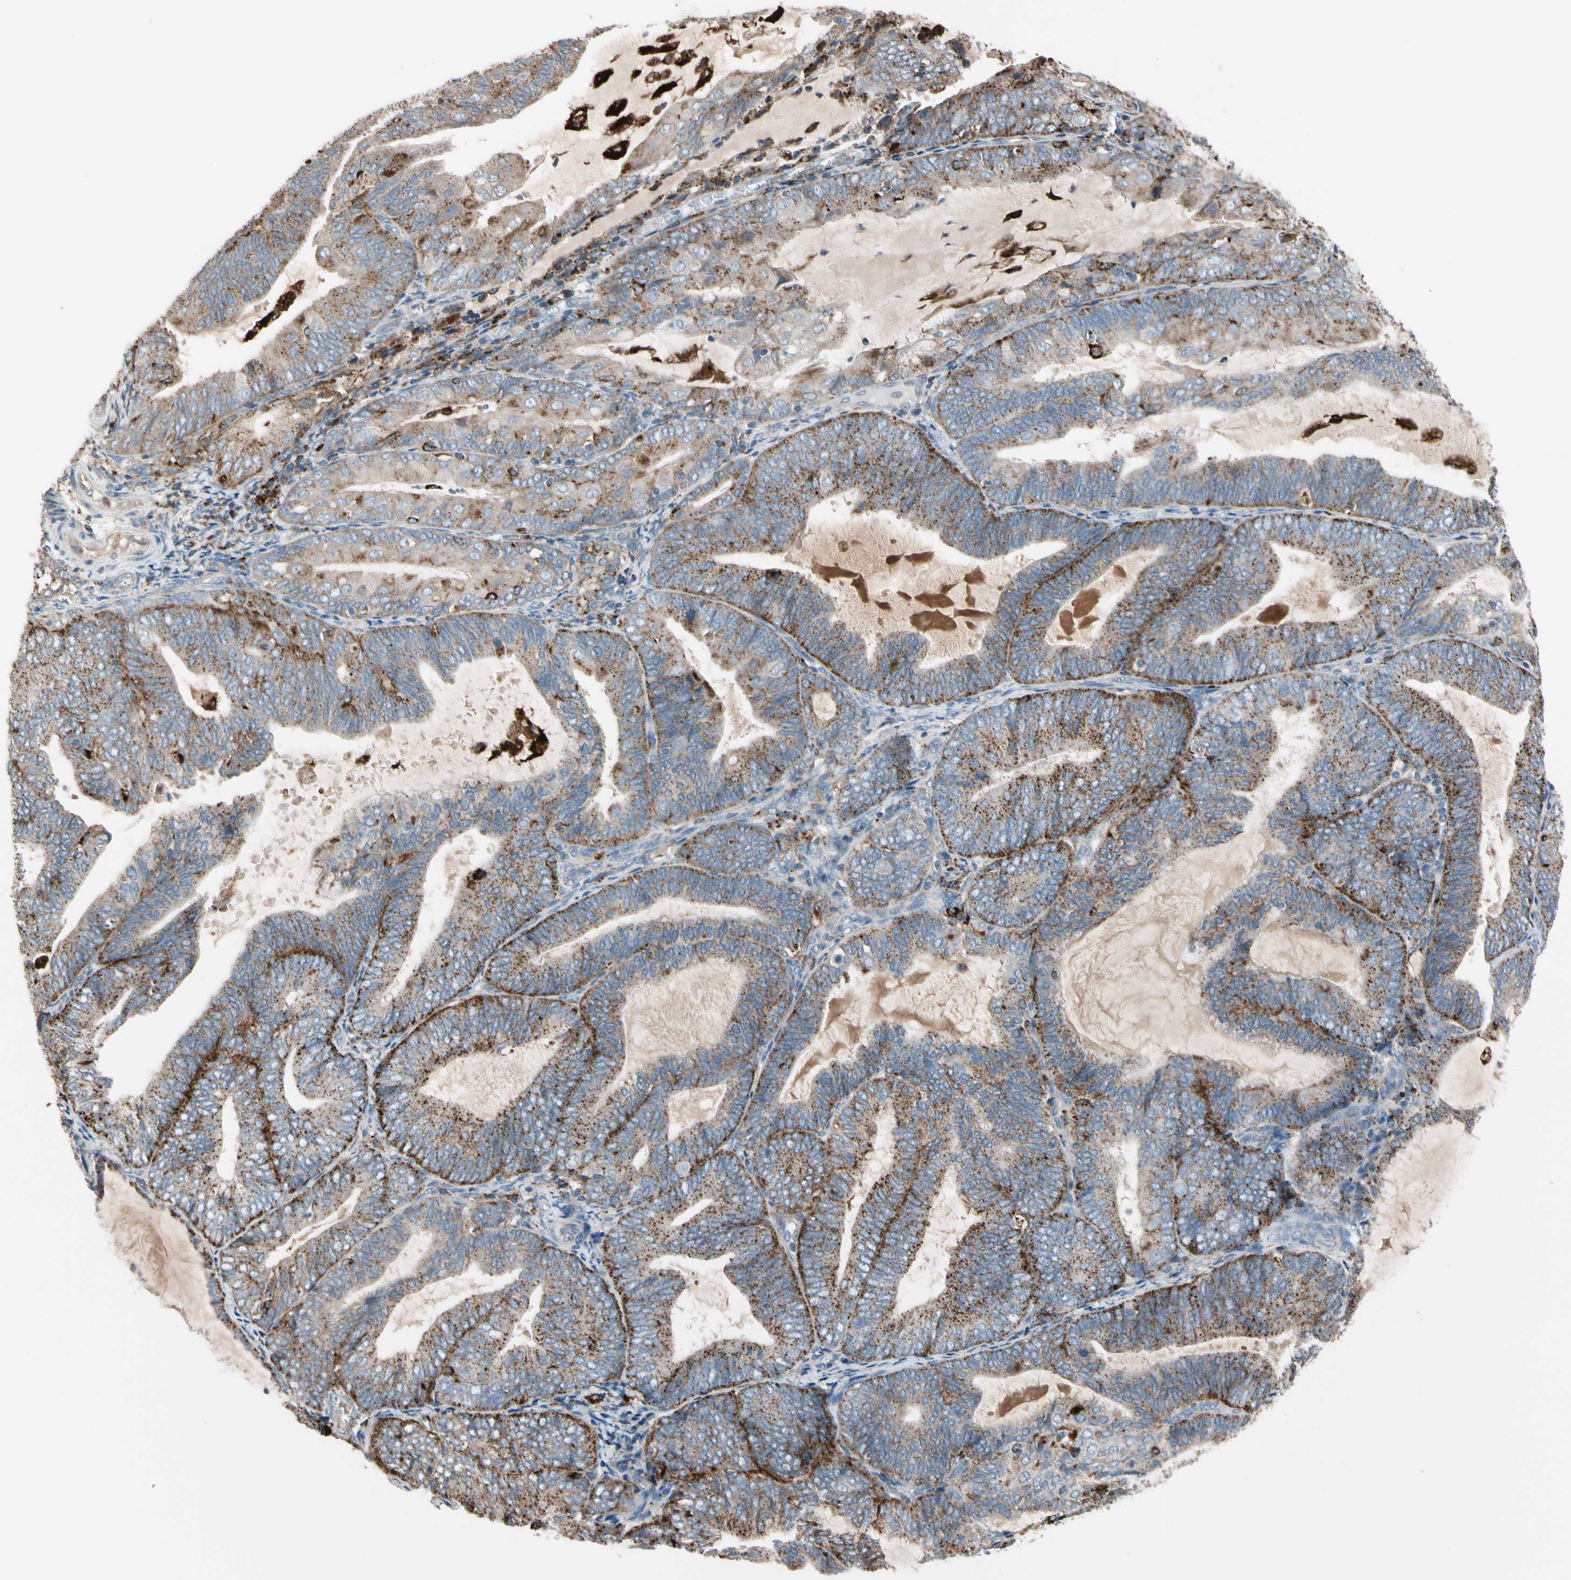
{"staining": {"intensity": "moderate", "quantity": ">75%", "location": "cytoplasmic/membranous"}, "tissue": "endometrial cancer", "cell_type": "Tumor cells", "image_type": "cancer", "snomed": [{"axis": "morphology", "description": "Adenocarcinoma, NOS"}, {"axis": "topography", "description": "Endometrium"}], "caption": "Endometrial cancer (adenocarcinoma) was stained to show a protein in brown. There is medium levels of moderate cytoplasmic/membranous staining in about >75% of tumor cells. (Brightfield microscopy of DAB IHC at high magnification).", "gene": "GM2A", "patient": {"sex": "female", "age": 81}}